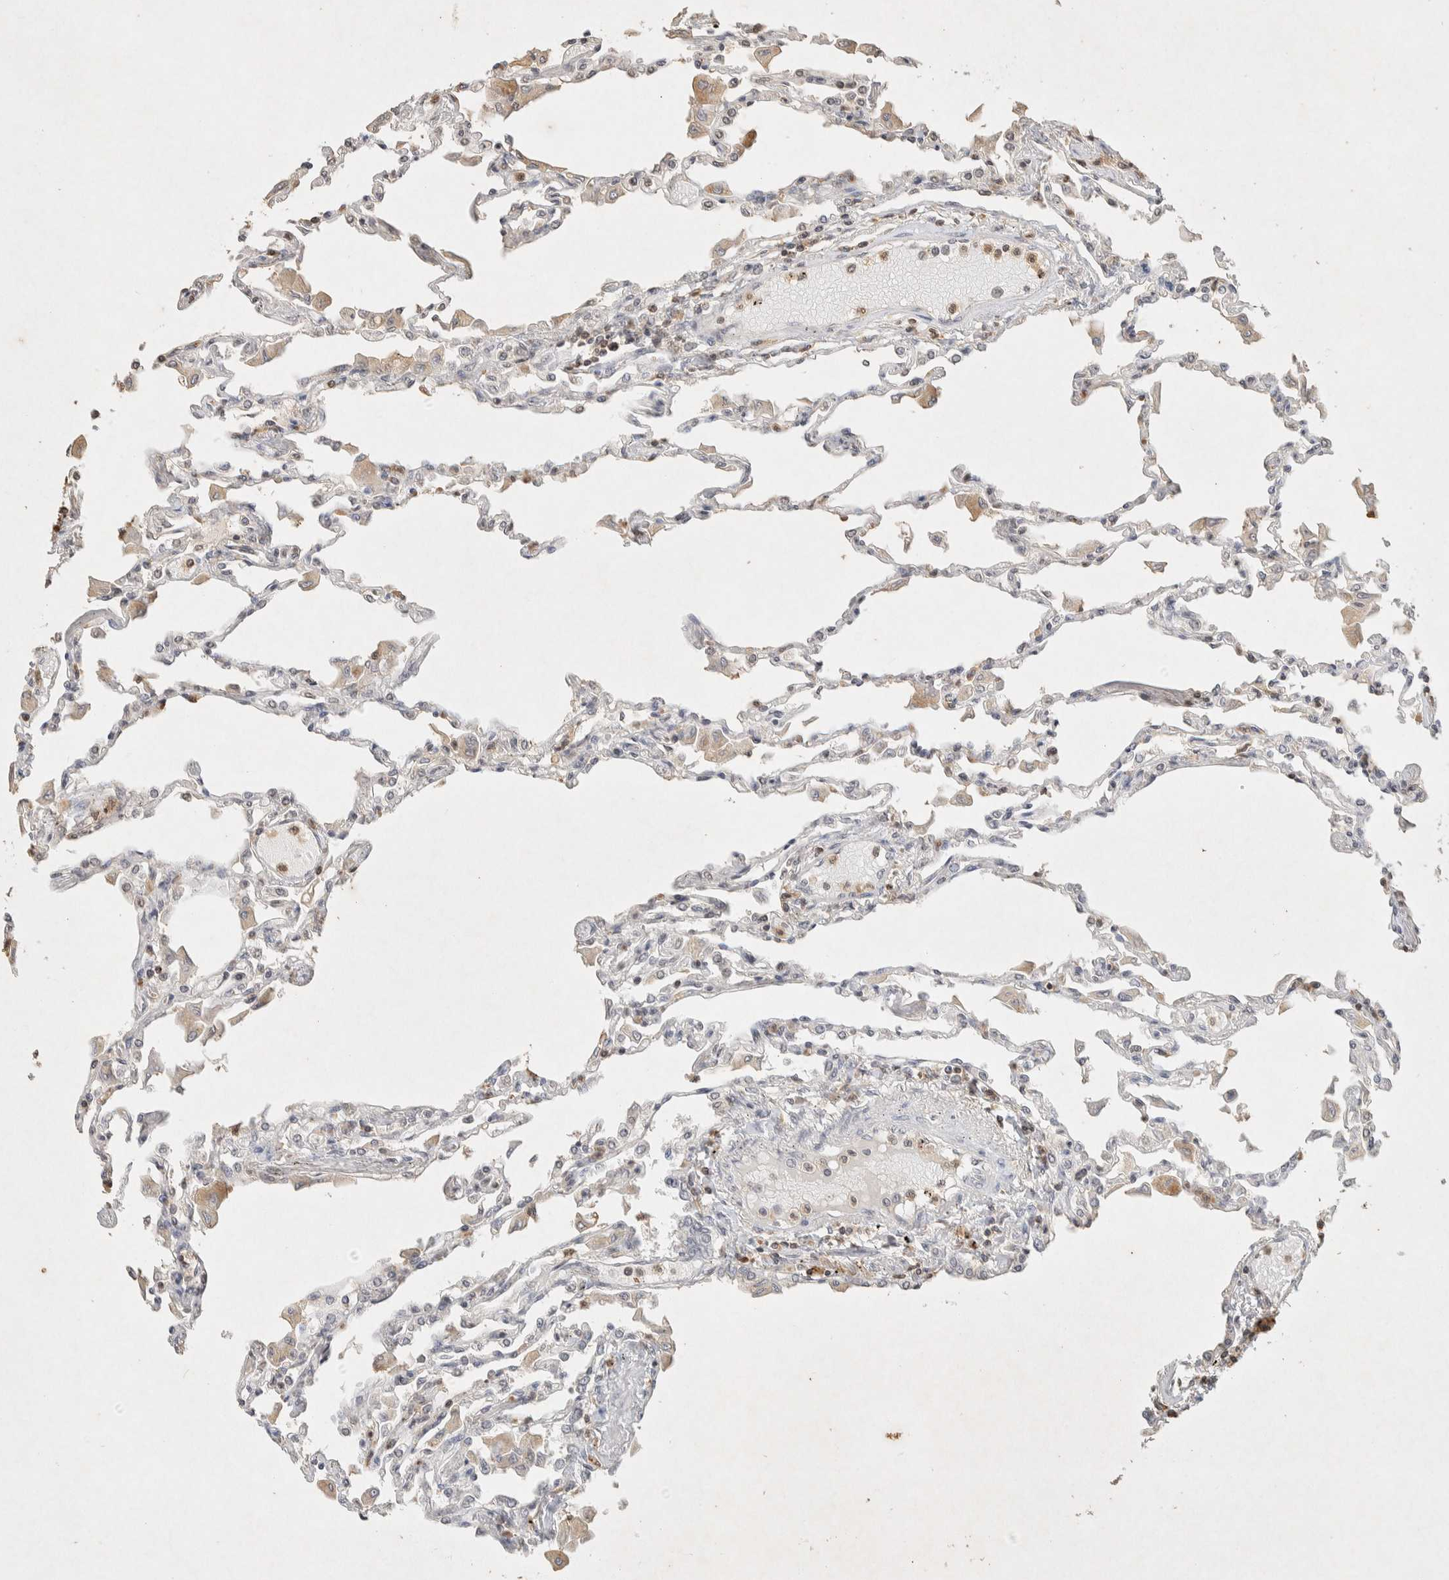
{"staining": {"intensity": "negative", "quantity": "none", "location": "none"}, "tissue": "lung", "cell_type": "Alveolar cells", "image_type": "normal", "snomed": [{"axis": "morphology", "description": "Normal tissue, NOS"}, {"axis": "topography", "description": "Bronchus"}, {"axis": "topography", "description": "Lung"}], "caption": "DAB (3,3'-diaminobenzidine) immunohistochemical staining of unremarkable lung demonstrates no significant positivity in alveolar cells. (Stains: DAB immunohistochemistry (IHC) with hematoxylin counter stain, Microscopy: brightfield microscopy at high magnification).", "gene": "RAC2", "patient": {"sex": "female", "age": 49}}